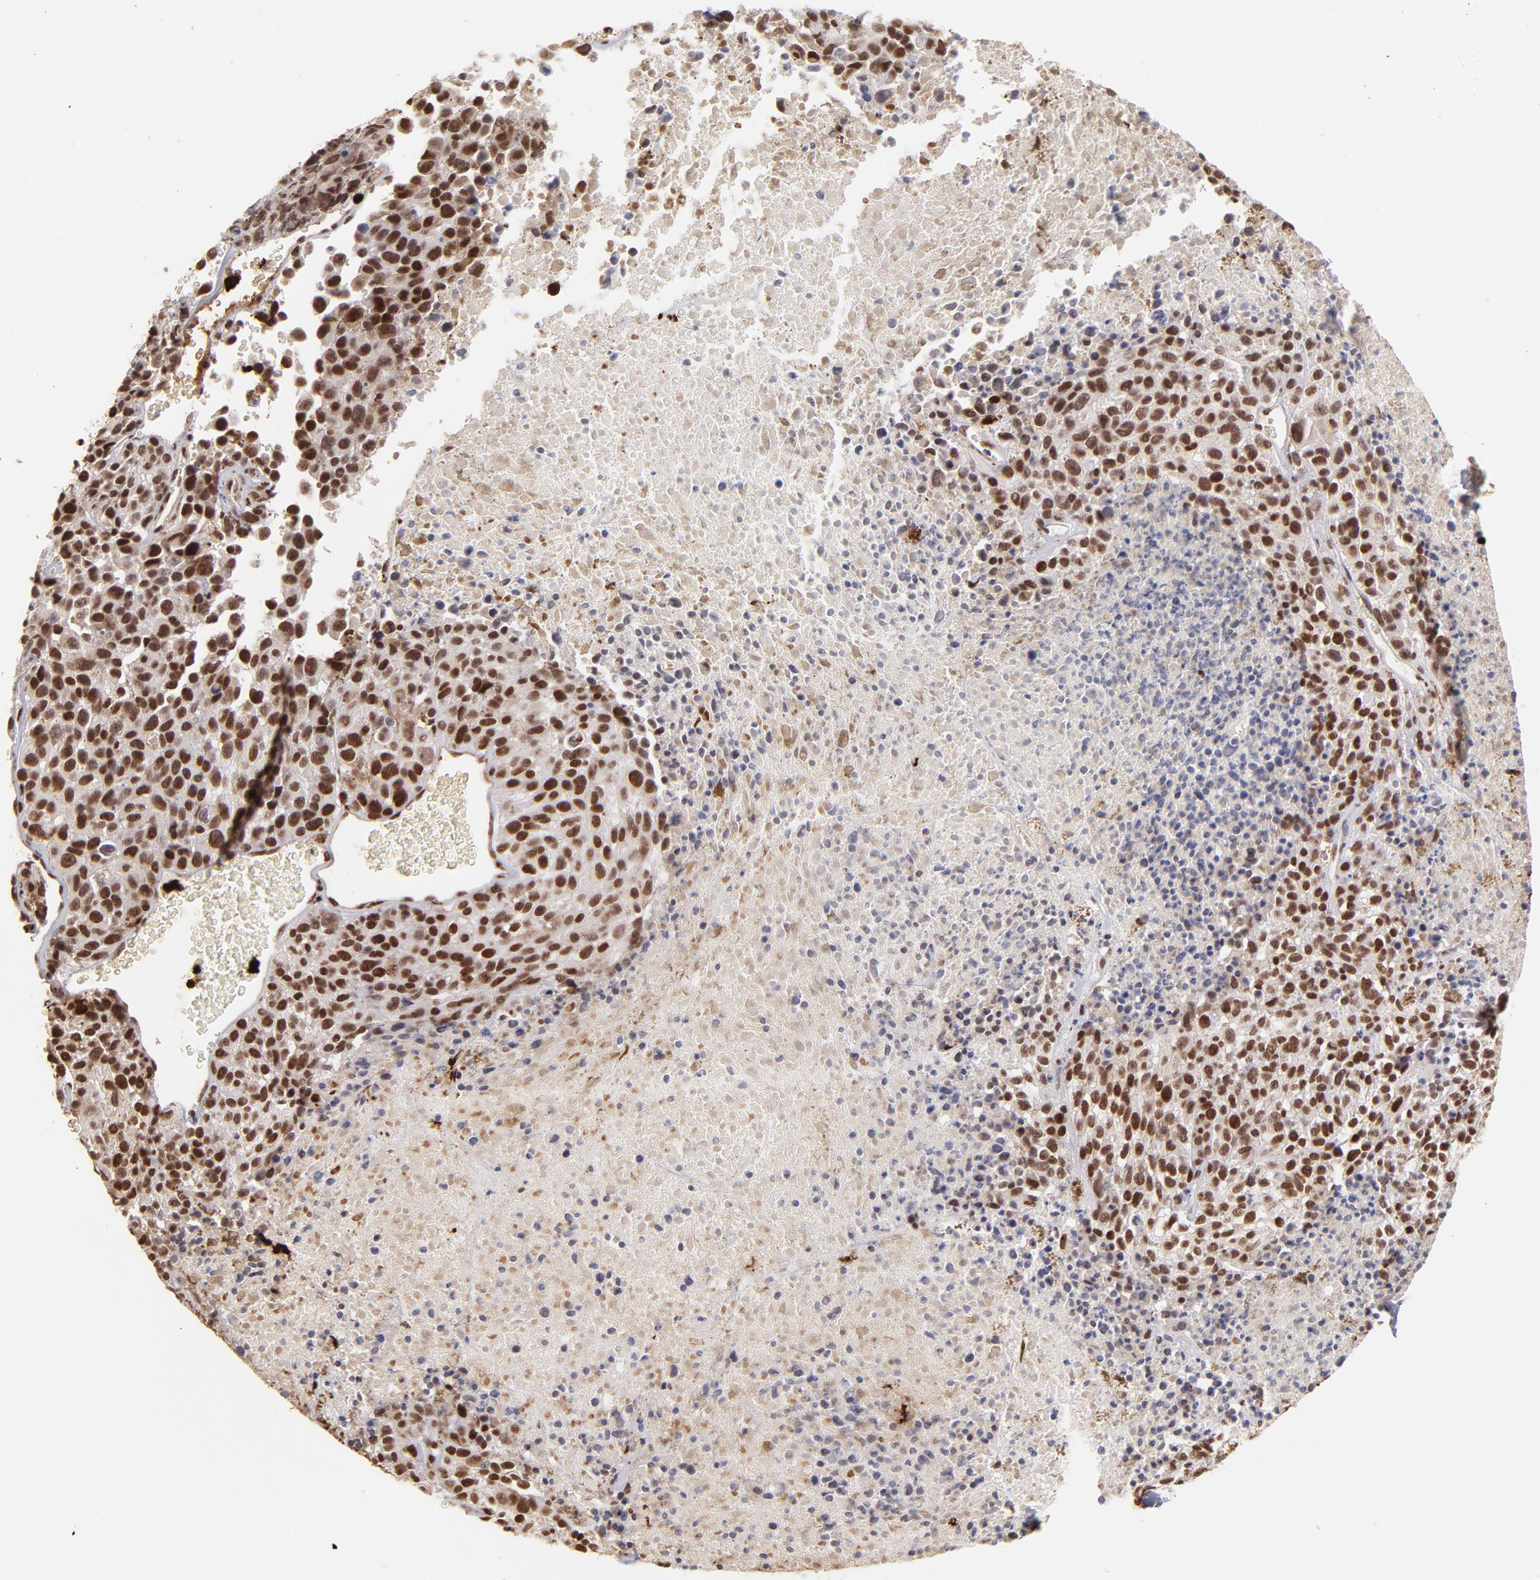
{"staining": {"intensity": "strong", "quantity": ">75%", "location": "cytoplasmic/membranous,nuclear"}, "tissue": "melanoma", "cell_type": "Tumor cells", "image_type": "cancer", "snomed": [{"axis": "morphology", "description": "Malignant melanoma, Metastatic site"}, {"axis": "topography", "description": "Cerebral cortex"}], "caption": "Human malignant melanoma (metastatic site) stained for a protein (brown) reveals strong cytoplasmic/membranous and nuclear positive positivity in about >75% of tumor cells.", "gene": "ZFX", "patient": {"sex": "female", "age": 52}}